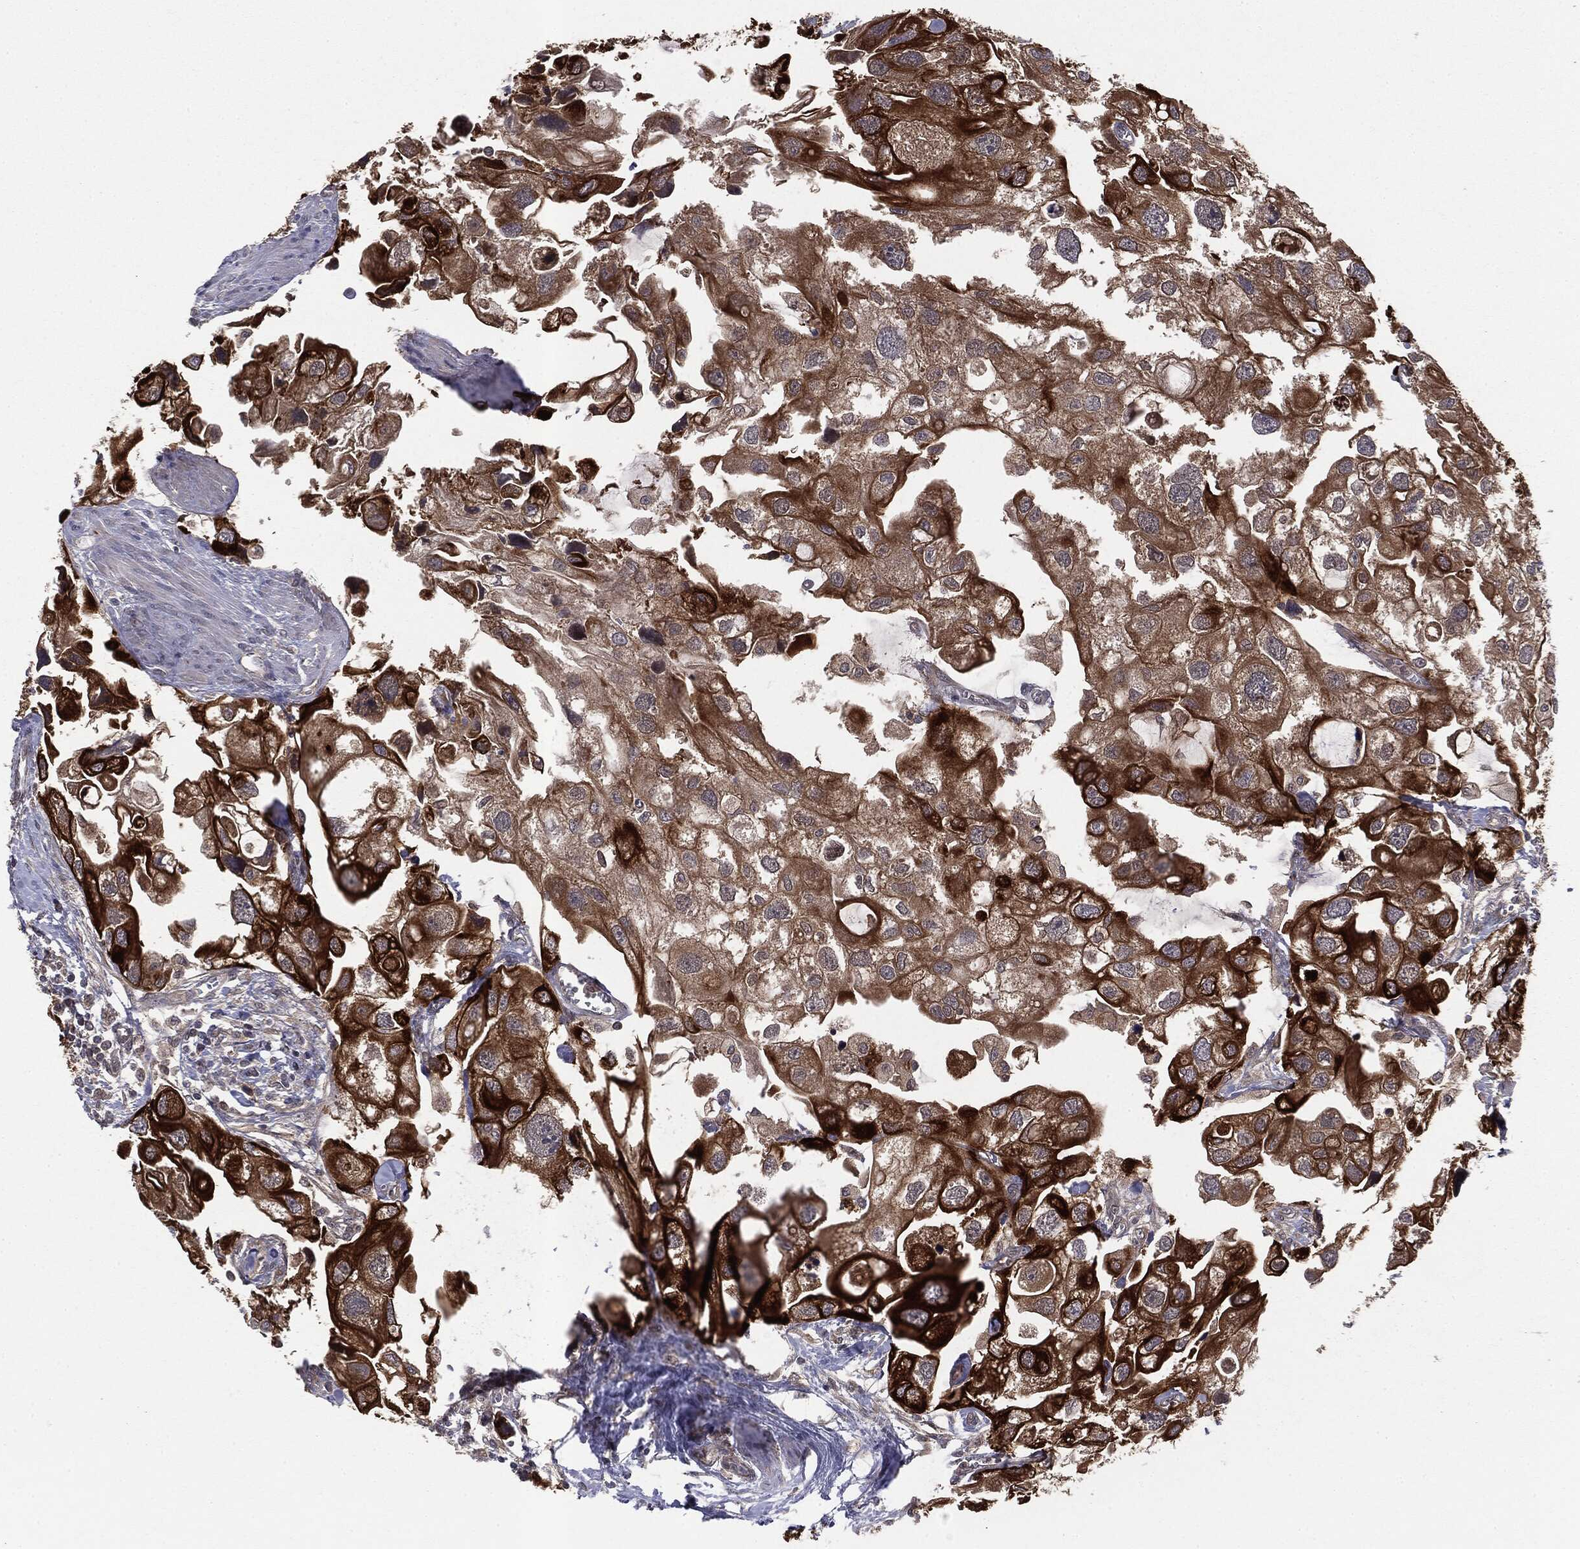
{"staining": {"intensity": "strong", "quantity": ">75%", "location": "cytoplasmic/membranous"}, "tissue": "urothelial cancer", "cell_type": "Tumor cells", "image_type": "cancer", "snomed": [{"axis": "morphology", "description": "Urothelial carcinoma, High grade"}, {"axis": "topography", "description": "Urinary bladder"}], "caption": "Immunohistochemistry (IHC) staining of urothelial cancer, which demonstrates high levels of strong cytoplasmic/membranous positivity in approximately >75% of tumor cells indicating strong cytoplasmic/membranous protein positivity. The staining was performed using DAB (brown) for protein detection and nuclei were counterstained in hematoxylin (blue).", "gene": "KRT7", "patient": {"sex": "male", "age": 59}}